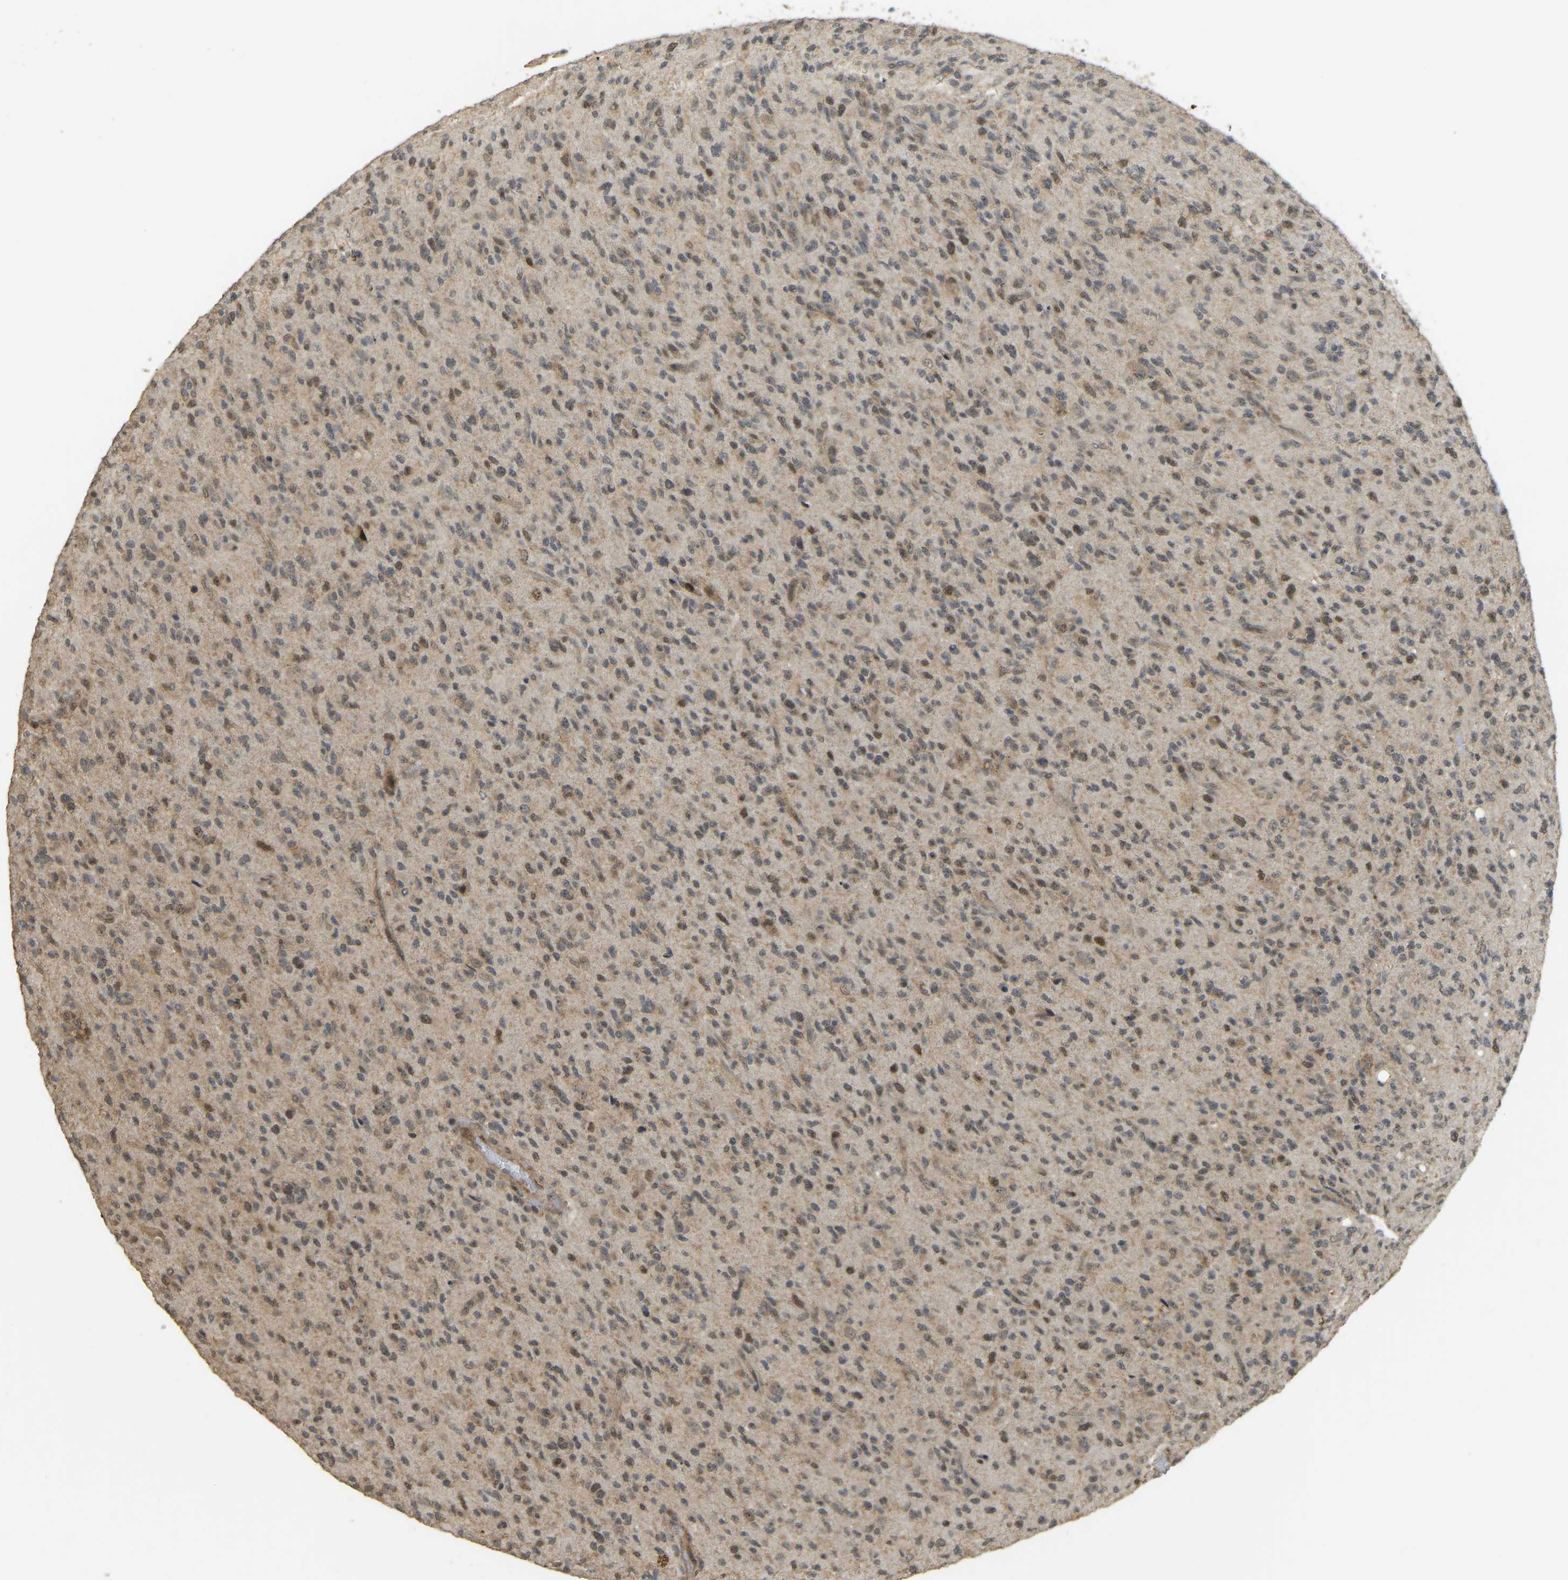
{"staining": {"intensity": "moderate", "quantity": "<25%", "location": "nuclear"}, "tissue": "glioma", "cell_type": "Tumor cells", "image_type": "cancer", "snomed": [{"axis": "morphology", "description": "Glioma, malignant, High grade"}, {"axis": "topography", "description": "Brain"}], "caption": "High-grade glioma (malignant) stained with immunohistochemistry exhibits moderate nuclear positivity in approximately <25% of tumor cells.", "gene": "BRF2", "patient": {"sex": "male", "age": 71}}